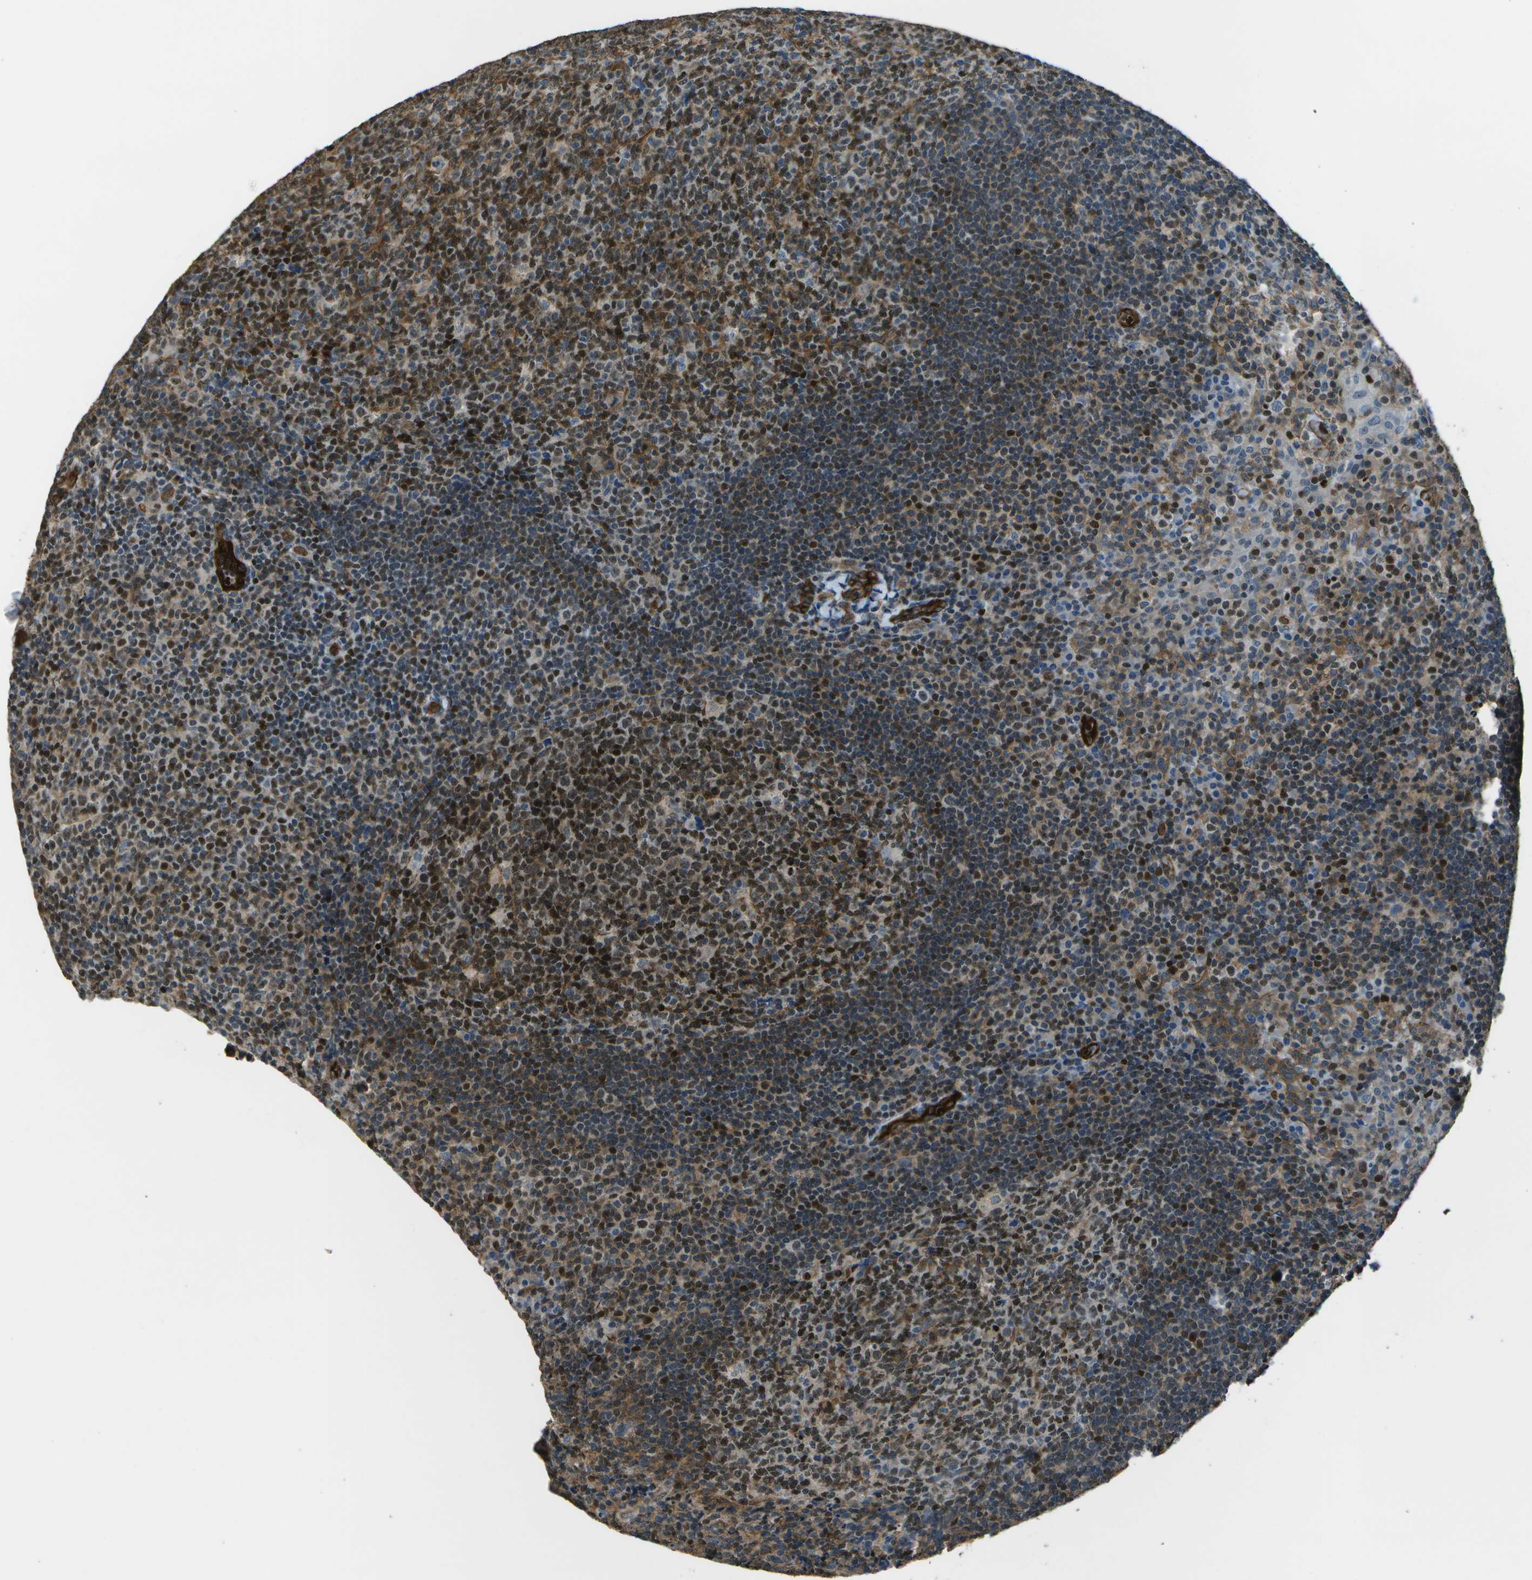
{"staining": {"intensity": "strong", "quantity": ">75%", "location": "cytoplasmic/membranous,nuclear"}, "tissue": "tonsil", "cell_type": "Germinal center cells", "image_type": "normal", "snomed": [{"axis": "morphology", "description": "Normal tissue, NOS"}, {"axis": "topography", "description": "Tonsil"}], "caption": "IHC of normal human tonsil exhibits high levels of strong cytoplasmic/membranous,nuclear expression in about >75% of germinal center cells.", "gene": "PDLIM1", "patient": {"sex": "male", "age": 17}}